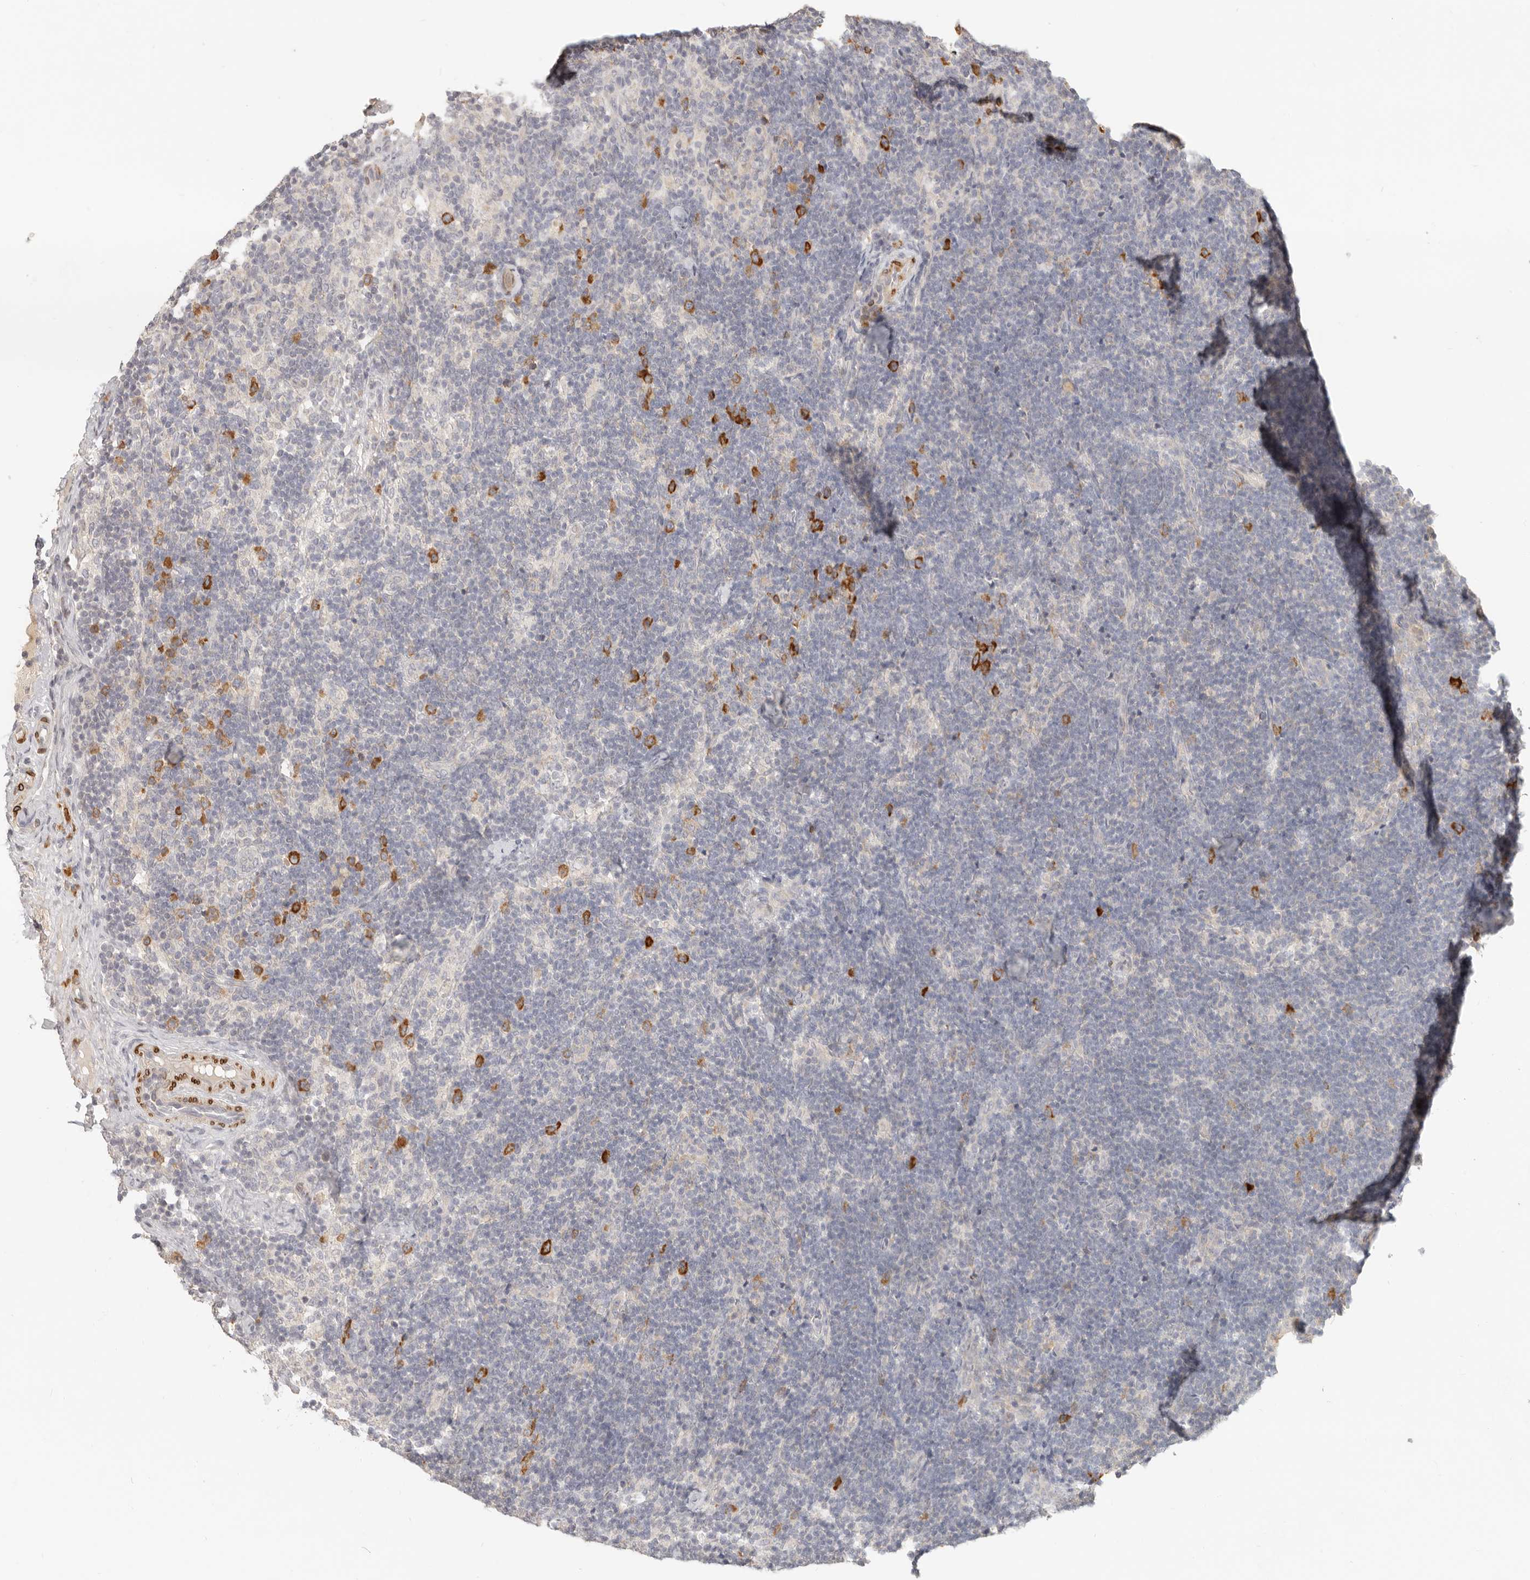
{"staining": {"intensity": "strong", "quantity": "<25%", "location": "cytoplasmic/membranous"}, "tissue": "lymph node", "cell_type": "Germinal center cells", "image_type": "normal", "snomed": [{"axis": "morphology", "description": "Normal tissue, NOS"}, {"axis": "topography", "description": "Lymph node"}], "caption": "Immunohistochemical staining of benign lymph node reveals strong cytoplasmic/membranous protein positivity in approximately <25% of germinal center cells.", "gene": "PABPC4", "patient": {"sex": "female", "age": 22}}